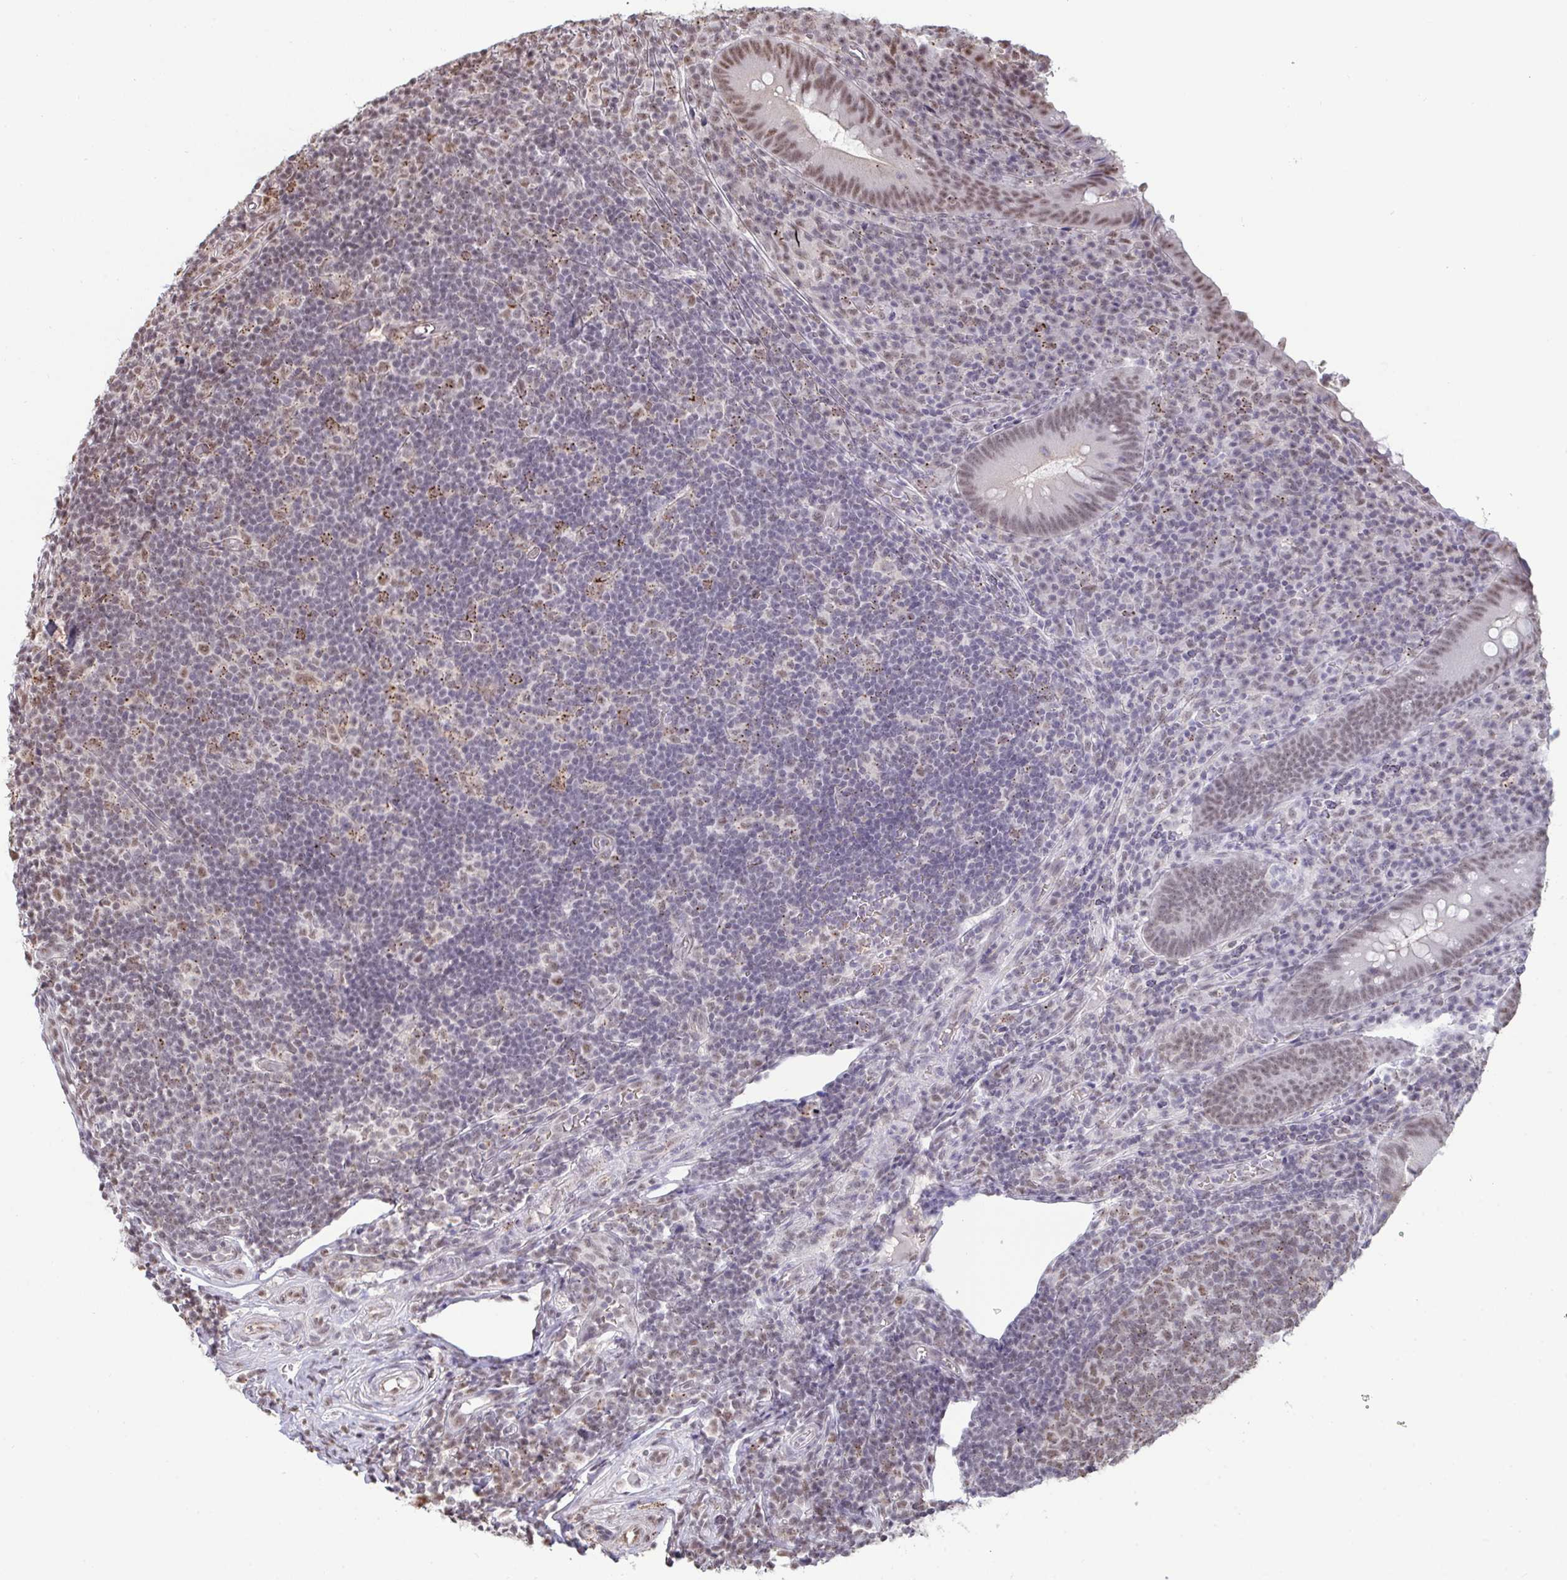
{"staining": {"intensity": "moderate", "quantity": ">75%", "location": "nuclear"}, "tissue": "appendix", "cell_type": "Glandular cells", "image_type": "normal", "snomed": [{"axis": "morphology", "description": "Normal tissue, NOS"}, {"axis": "topography", "description": "Appendix"}], "caption": "This micrograph demonstrates benign appendix stained with immunohistochemistry to label a protein in brown. The nuclear of glandular cells show moderate positivity for the protein. Nuclei are counter-stained blue.", "gene": "PUF60", "patient": {"sex": "male", "age": 18}}